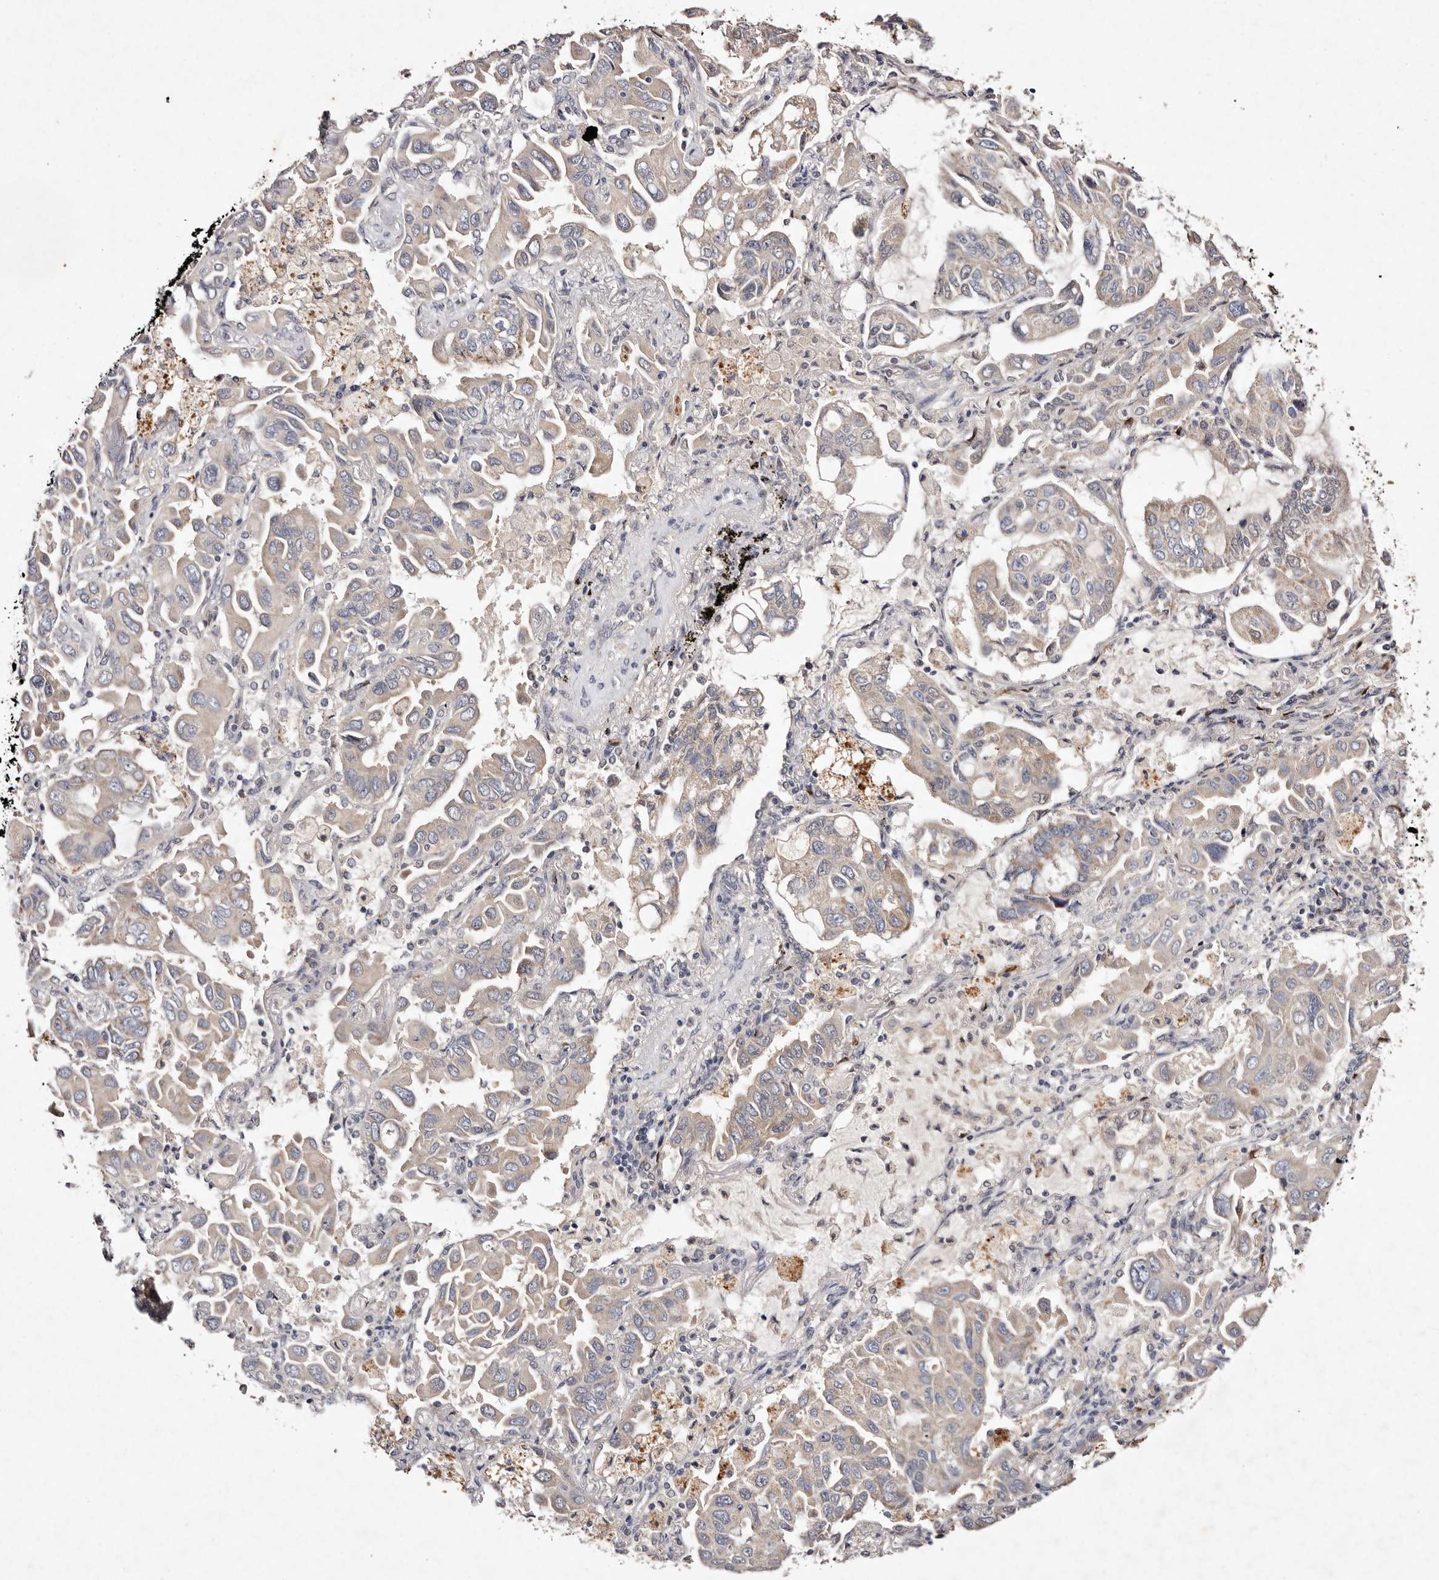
{"staining": {"intensity": "weak", "quantity": ">75%", "location": "cytoplasmic/membranous"}, "tissue": "lung cancer", "cell_type": "Tumor cells", "image_type": "cancer", "snomed": [{"axis": "morphology", "description": "Adenocarcinoma, NOS"}, {"axis": "topography", "description": "Lung"}], "caption": "Adenocarcinoma (lung) tissue demonstrates weak cytoplasmic/membranous staining in about >75% of tumor cells, visualized by immunohistochemistry. (IHC, brightfield microscopy, high magnification).", "gene": "TSC2", "patient": {"sex": "male", "age": 64}}